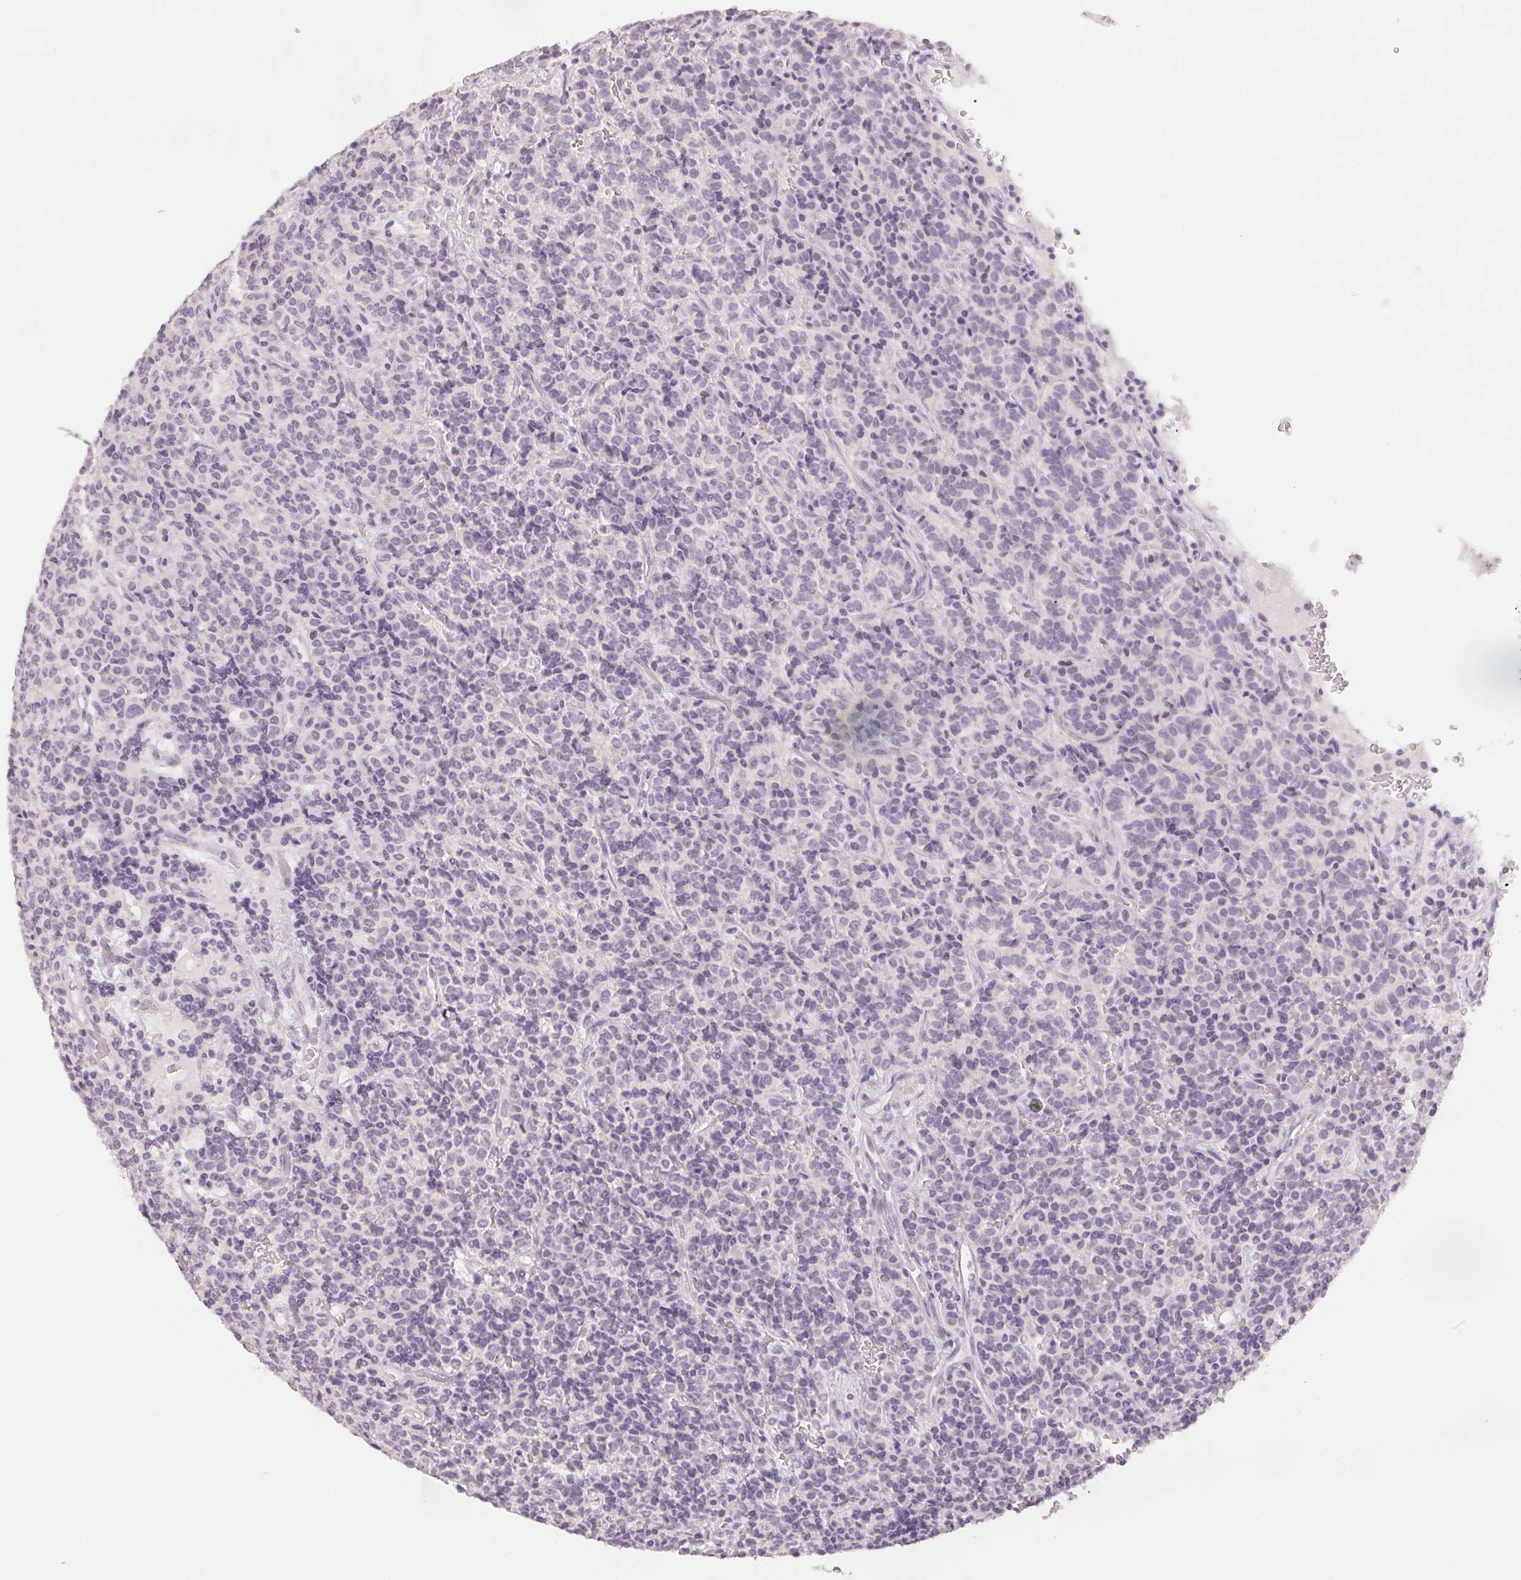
{"staining": {"intensity": "negative", "quantity": "none", "location": "none"}, "tissue": "carcinoid", "cell_type": "Tumor cells", "image_type": "cancer", "snomed": [{"axis": "morphology", "description": "Carcinoid, malignant, NOS"}, {"axis": "topography", "description": "Pancreas"}], "caption": "The histopathology image displays no significant staining in tumor cells of carcinoid.", "gene": "SLC27A5", "patient": {"sex": "male", "age": 36}}